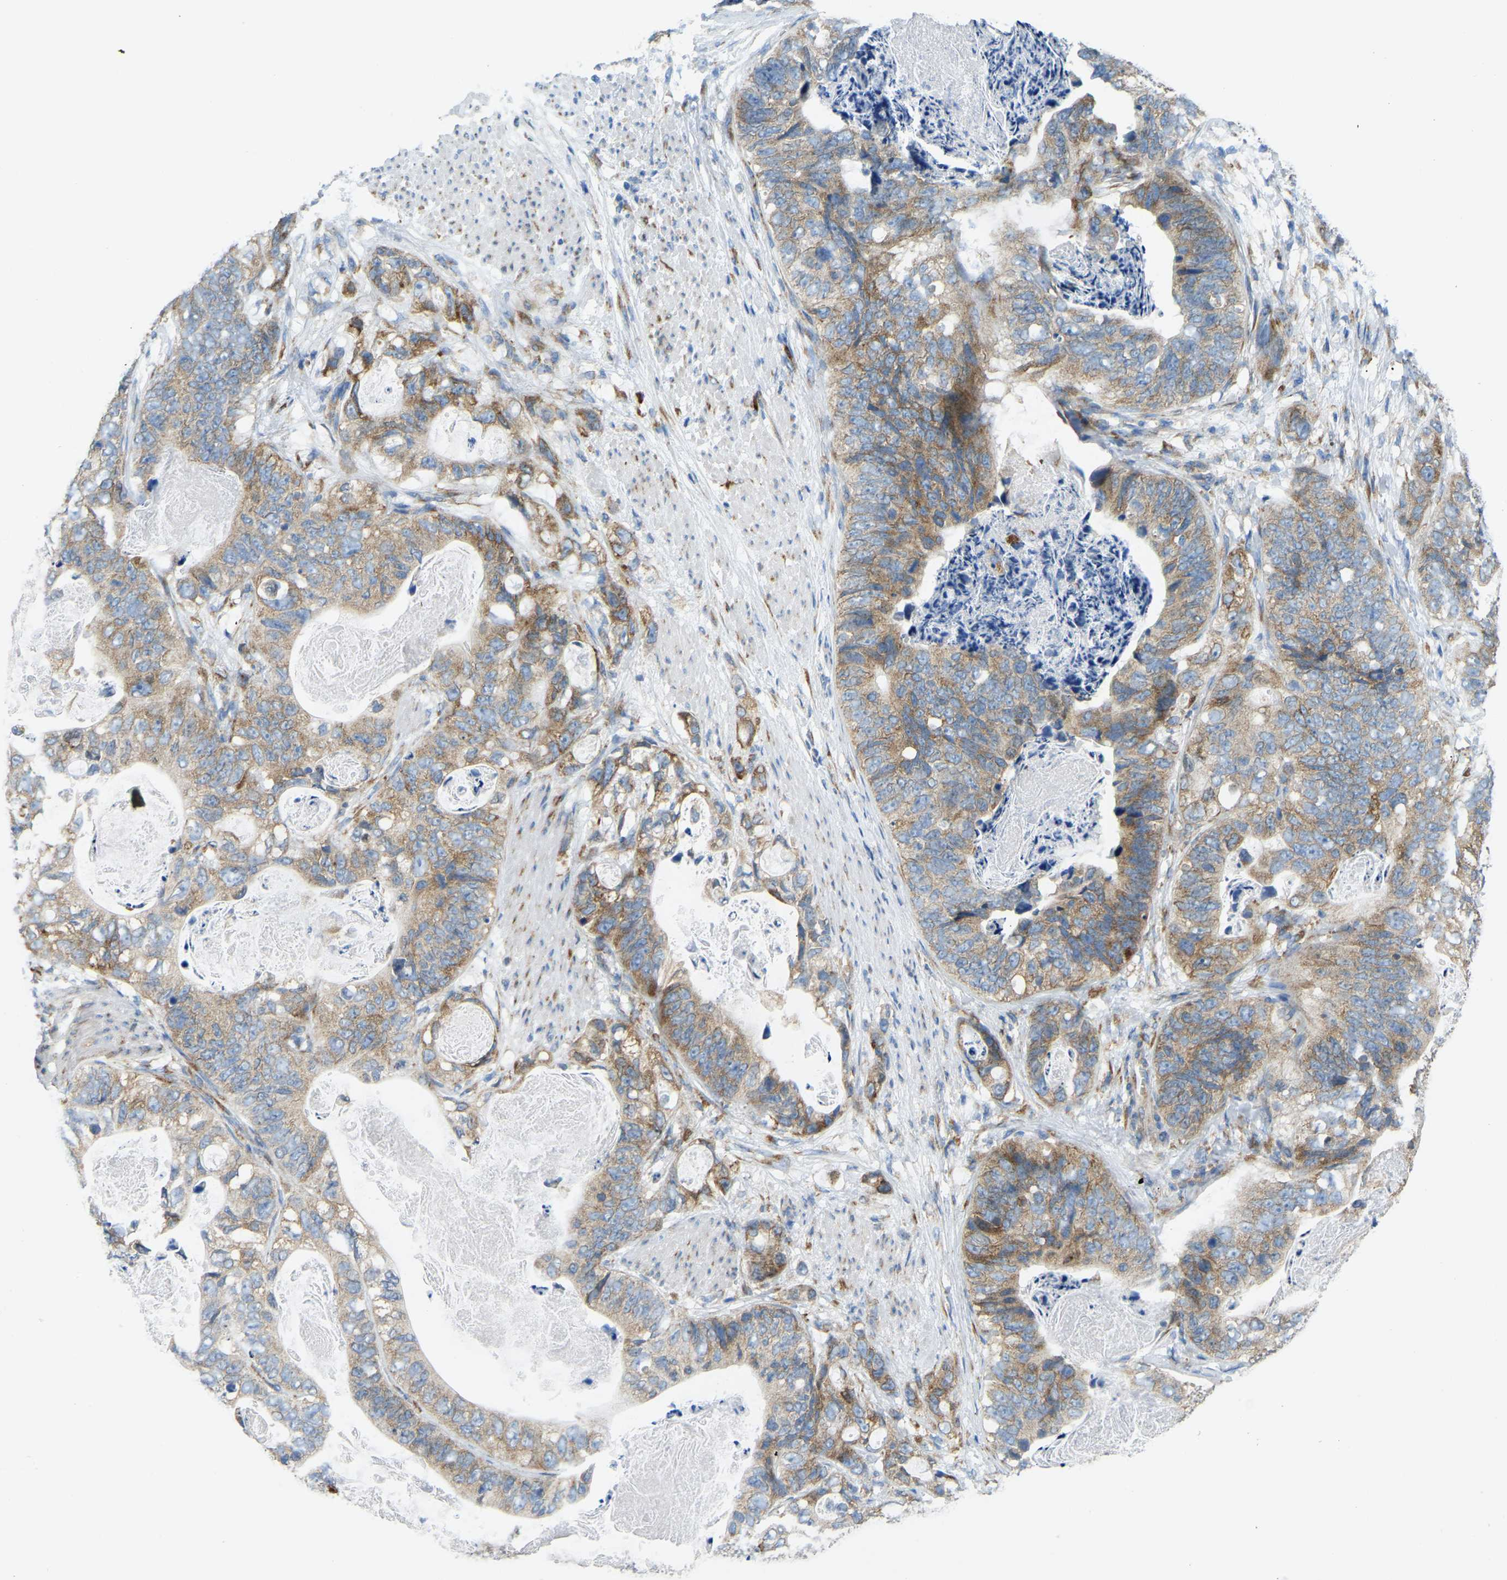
{"staining": {"intensity": "moderate", "quantity": ">75%", "location": "cytoplasmic/membranous"}, "tissue": "stomach cancer", "cell_type": "Tumor cells", "image_type": "cancer", "snomed": [{"axis": "morphology", "description": "Adenocarcinoma, NOS"}, {"axis": "topography", "description": "Stomach"}], "caption": "A brown stain shows moderate cytoplasmic/membranous expression of a protein in human stomach cancer tumor cells.", "gene": "SND1", "patient": {"sex": "female", "age": 89}}